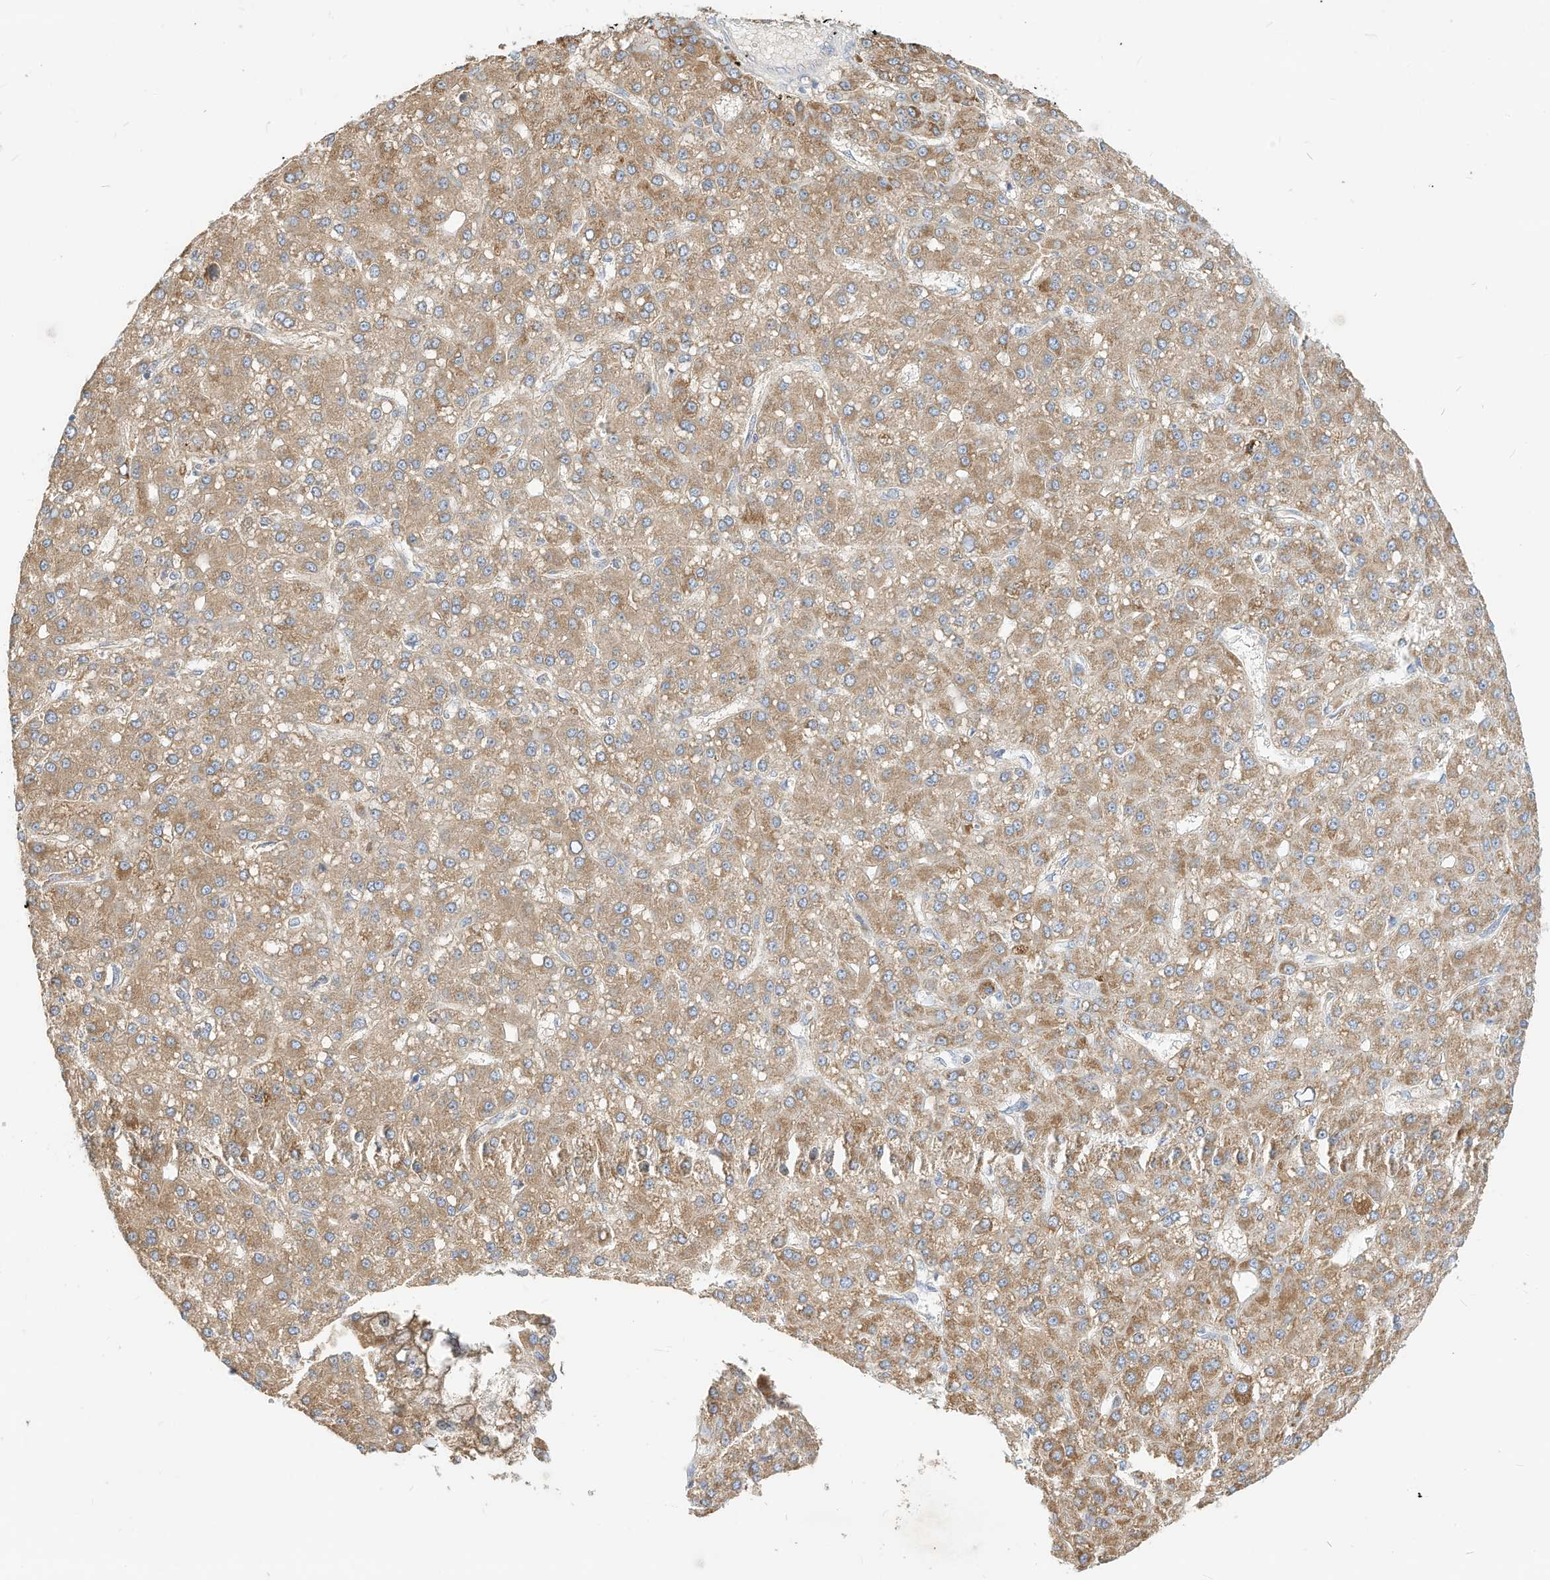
{"staining": {"intensity": "moderate", "quantity": ">75%", "location": "cytoplasmic/membranous"}, "tissue": "liver cancer", "cell_type": "Tumor cells", "image_type": "cancer", "snomed": [{"axis": "morphology", "description": "Carcinoma, Hepatocellular, NOS"}, {"axis": "topography", "description": "Liver"}], "caption": "There is medium levels of moderate cytoplasmic/membranous positivity in tumor cells of hepatocellular carcinoma (liver), as demonstrated by immunohistochemical staining (brown color).", "gene": "RHOH", "patient": {"sex": "male", "age": 67}}